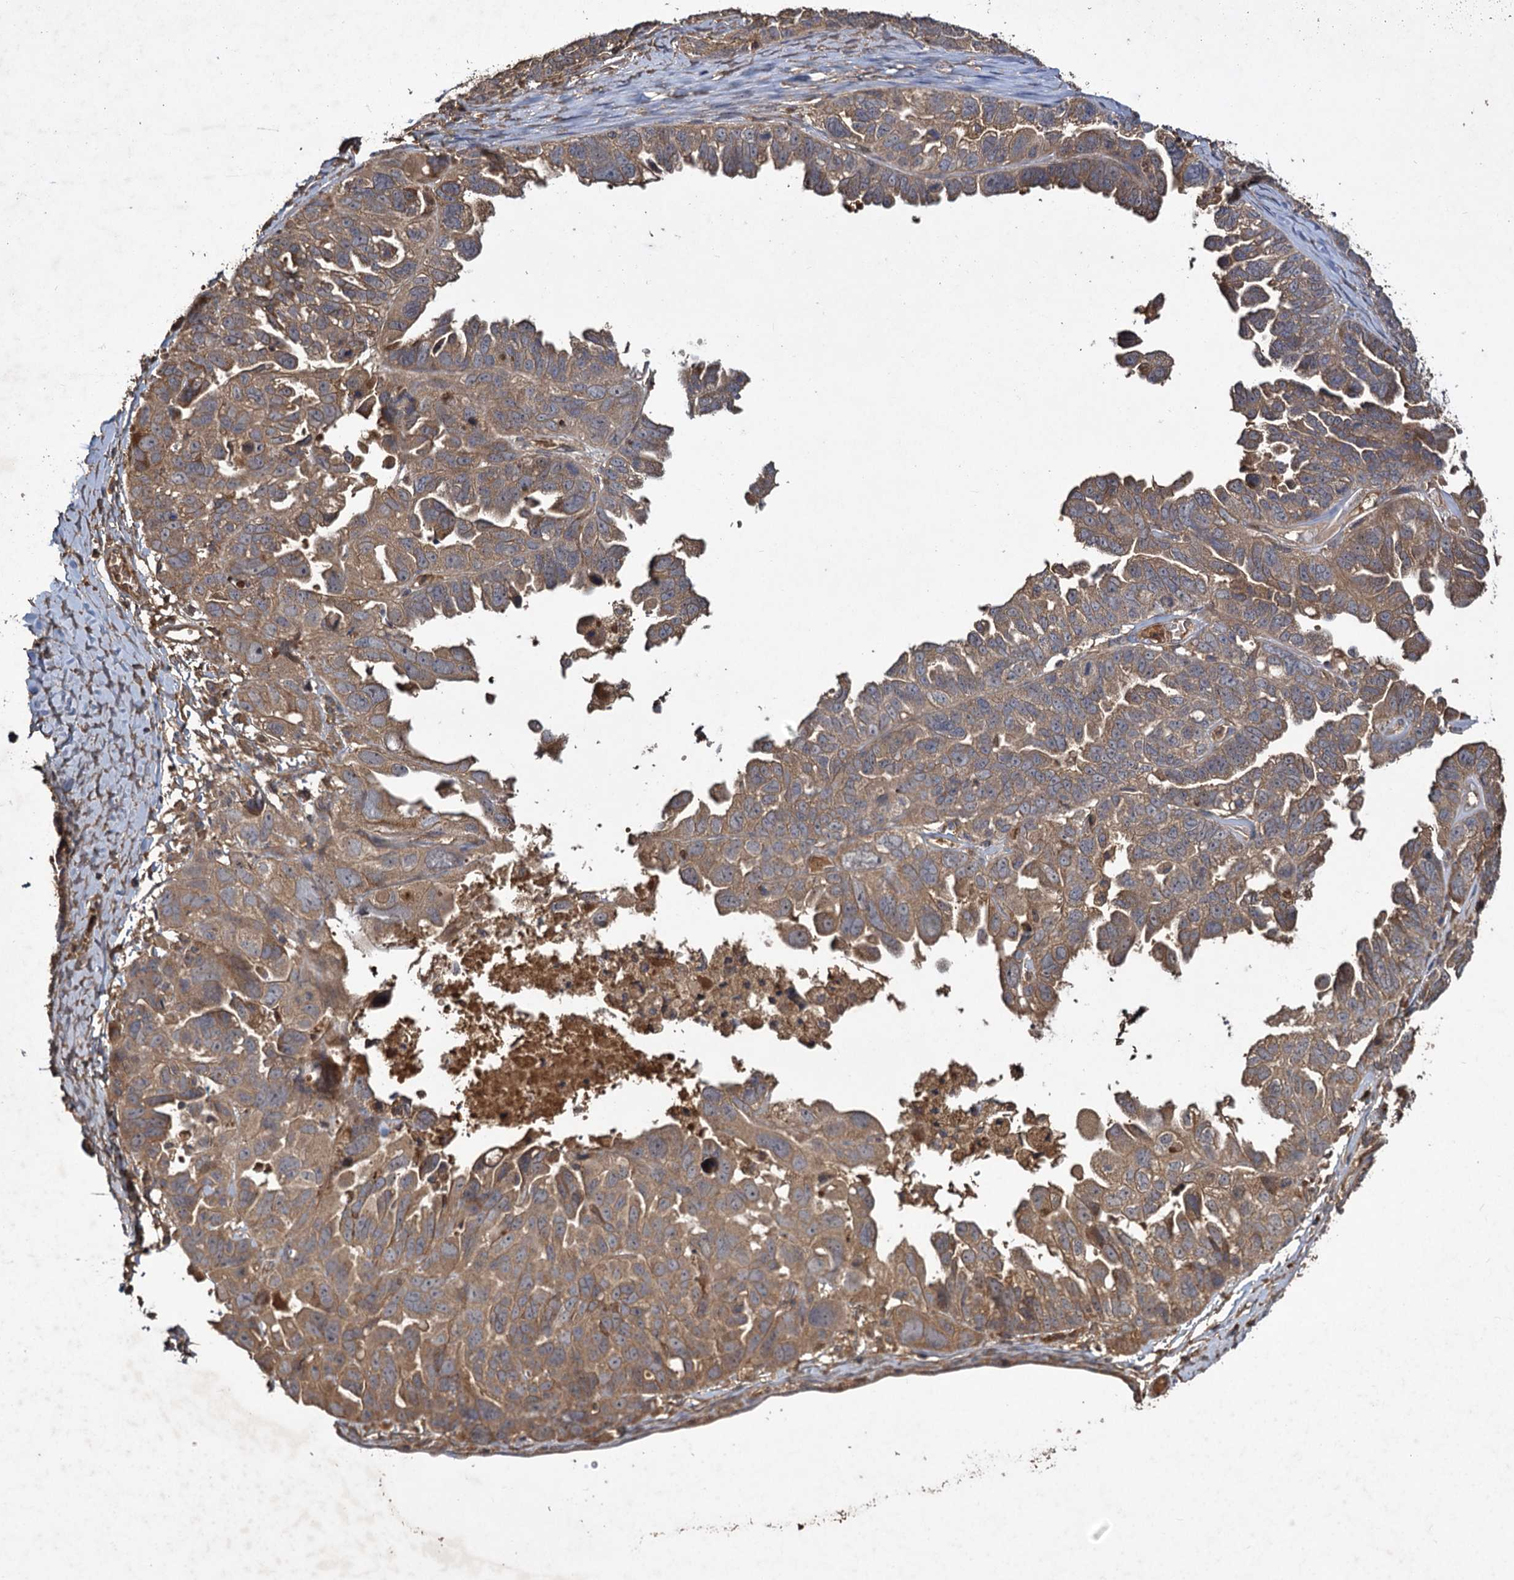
{"staining": {"intensity": "moderate", "quantity": ">75%", "location": "cytoplasmic/membranous"}, "tissue": "ovarian cancer", "cell_type": "Tumor cells", "image_type": "cancer", "snomed": [{"axis": "morphology", "description": "Cystadenocarcinoma, serous, NOS"}, {"axis": "topography", "description": "Ovary"}], "caption": "Immunohistochemical staining of ovarian cancer demonstrates medium levels of moderate cytoplasmic/membranous expression in approximately >75% of tumor cells.", "gene": "GCLC", "patient": {"sex": "female", "age": 79}}